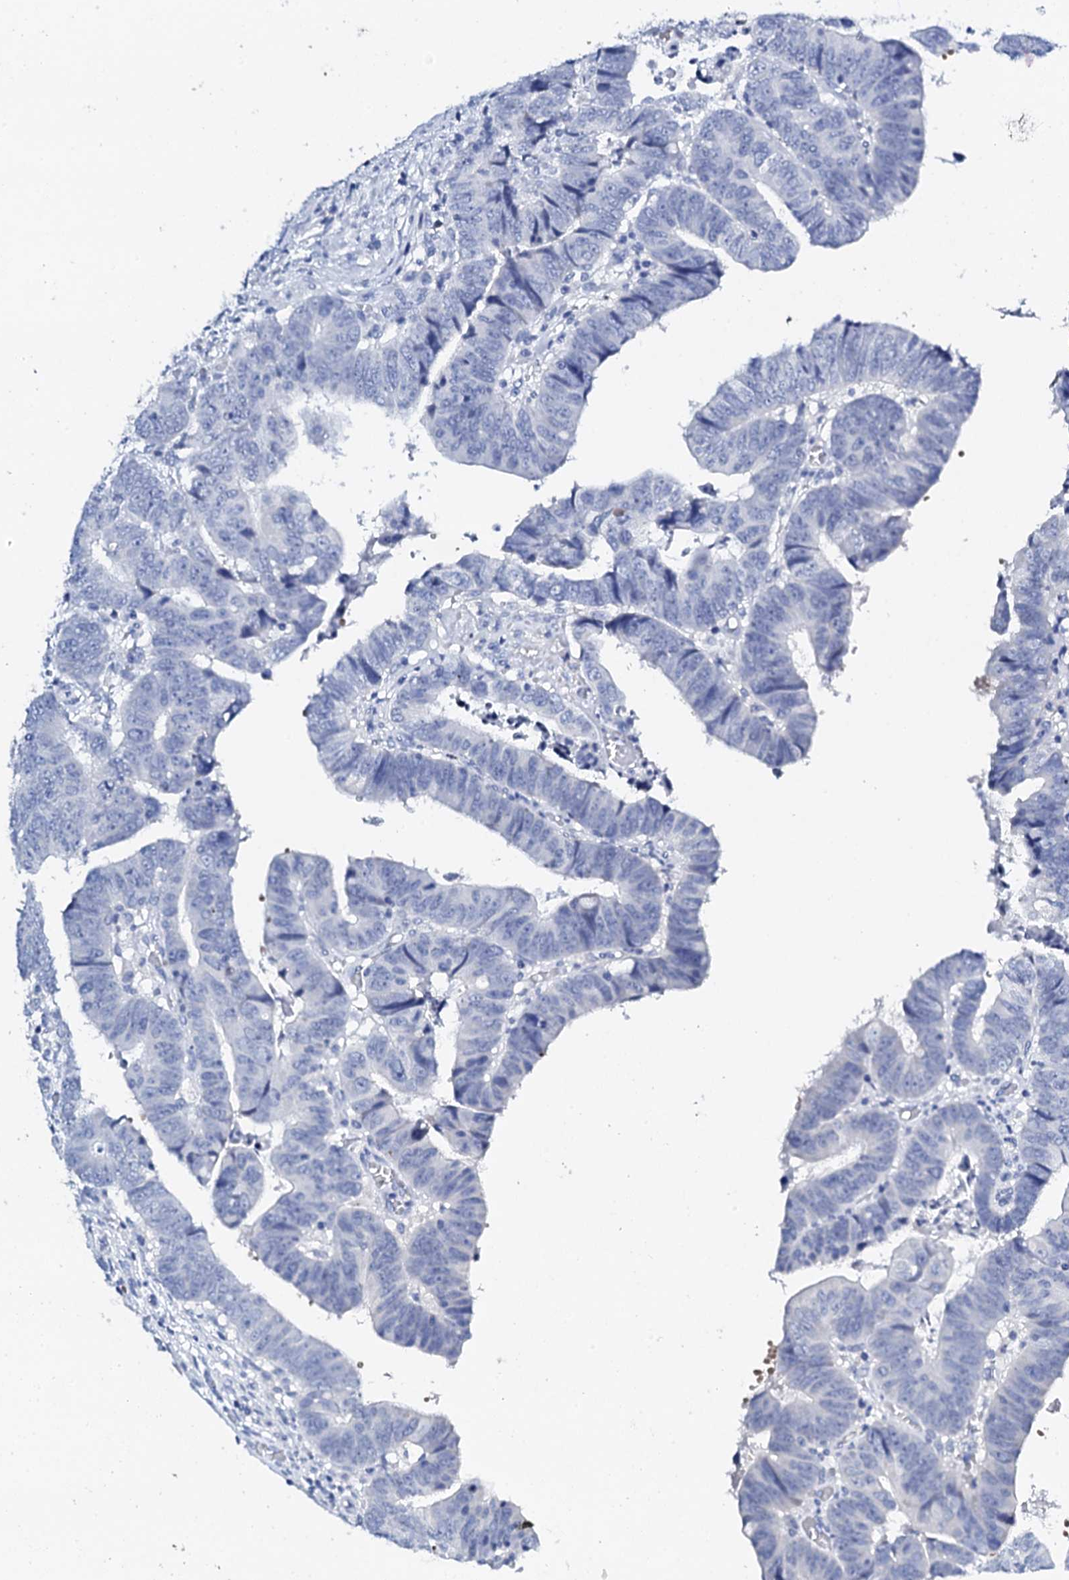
{"staining": {"intensity": "negative", "quantity": "none", "location": "none"}, "tissue": "colorectal cancer", "cell_type": "Tumor cells", "image_type": "cancer", "snomed": [{"axis": "morphology", "description": "Normal tissue, NOS"}, {"axis": "morphology", "description": "Adenocarcinoma, NOS"}, {"axis": "topography", "description": "Rectum"}], "caption": "DAB (3,3'-diaminobenzidine) immunohistochemical staining of colorectal adenocarcinoma shows no significant staining in tumor cells.", "gene": "FBXL16", "patient": {"sex": "female", "age": 65}}